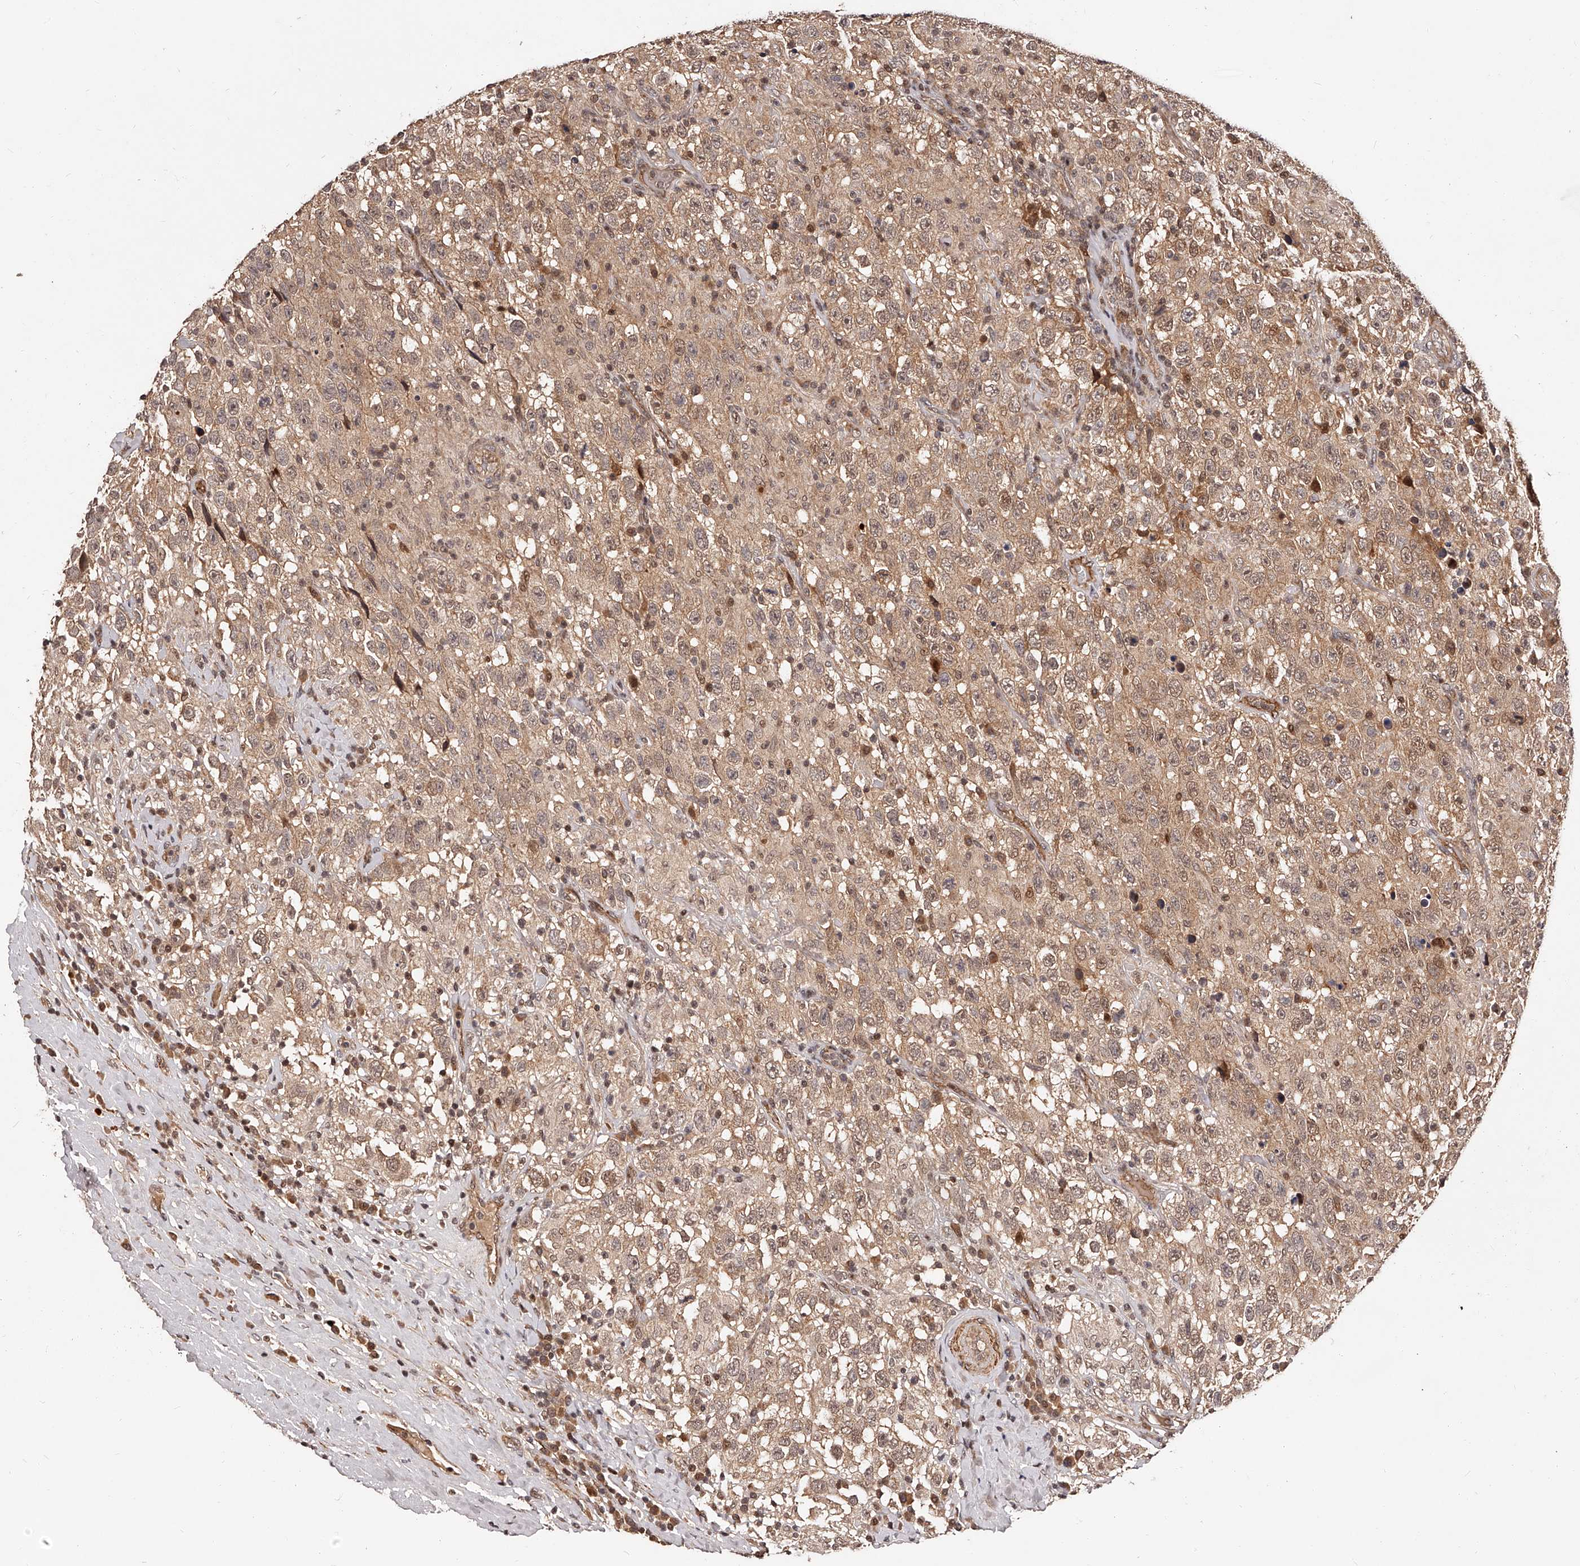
{"staining": {"intensity": "weak", "quantity": ">75%", "location": "cytoplasmic/membranous,nuclear"}, "tissue": "testis cancer", "cell_type": "Tumor cells", "image_type": "cancer", "snomed": [{"axis": "morphology", "description": "Seminoma, NOS"}, {"axis": "topography", "description": "Testis"}], "caption": "Seminoma (testis) was stained to show a protein in brown. There is low levels of weak cytoplasmic/membranous and nuclear positivity in approximately >75% of tumor cells.", "gene": "CUL7", "patient": {"sex": "male", "age": 41}}